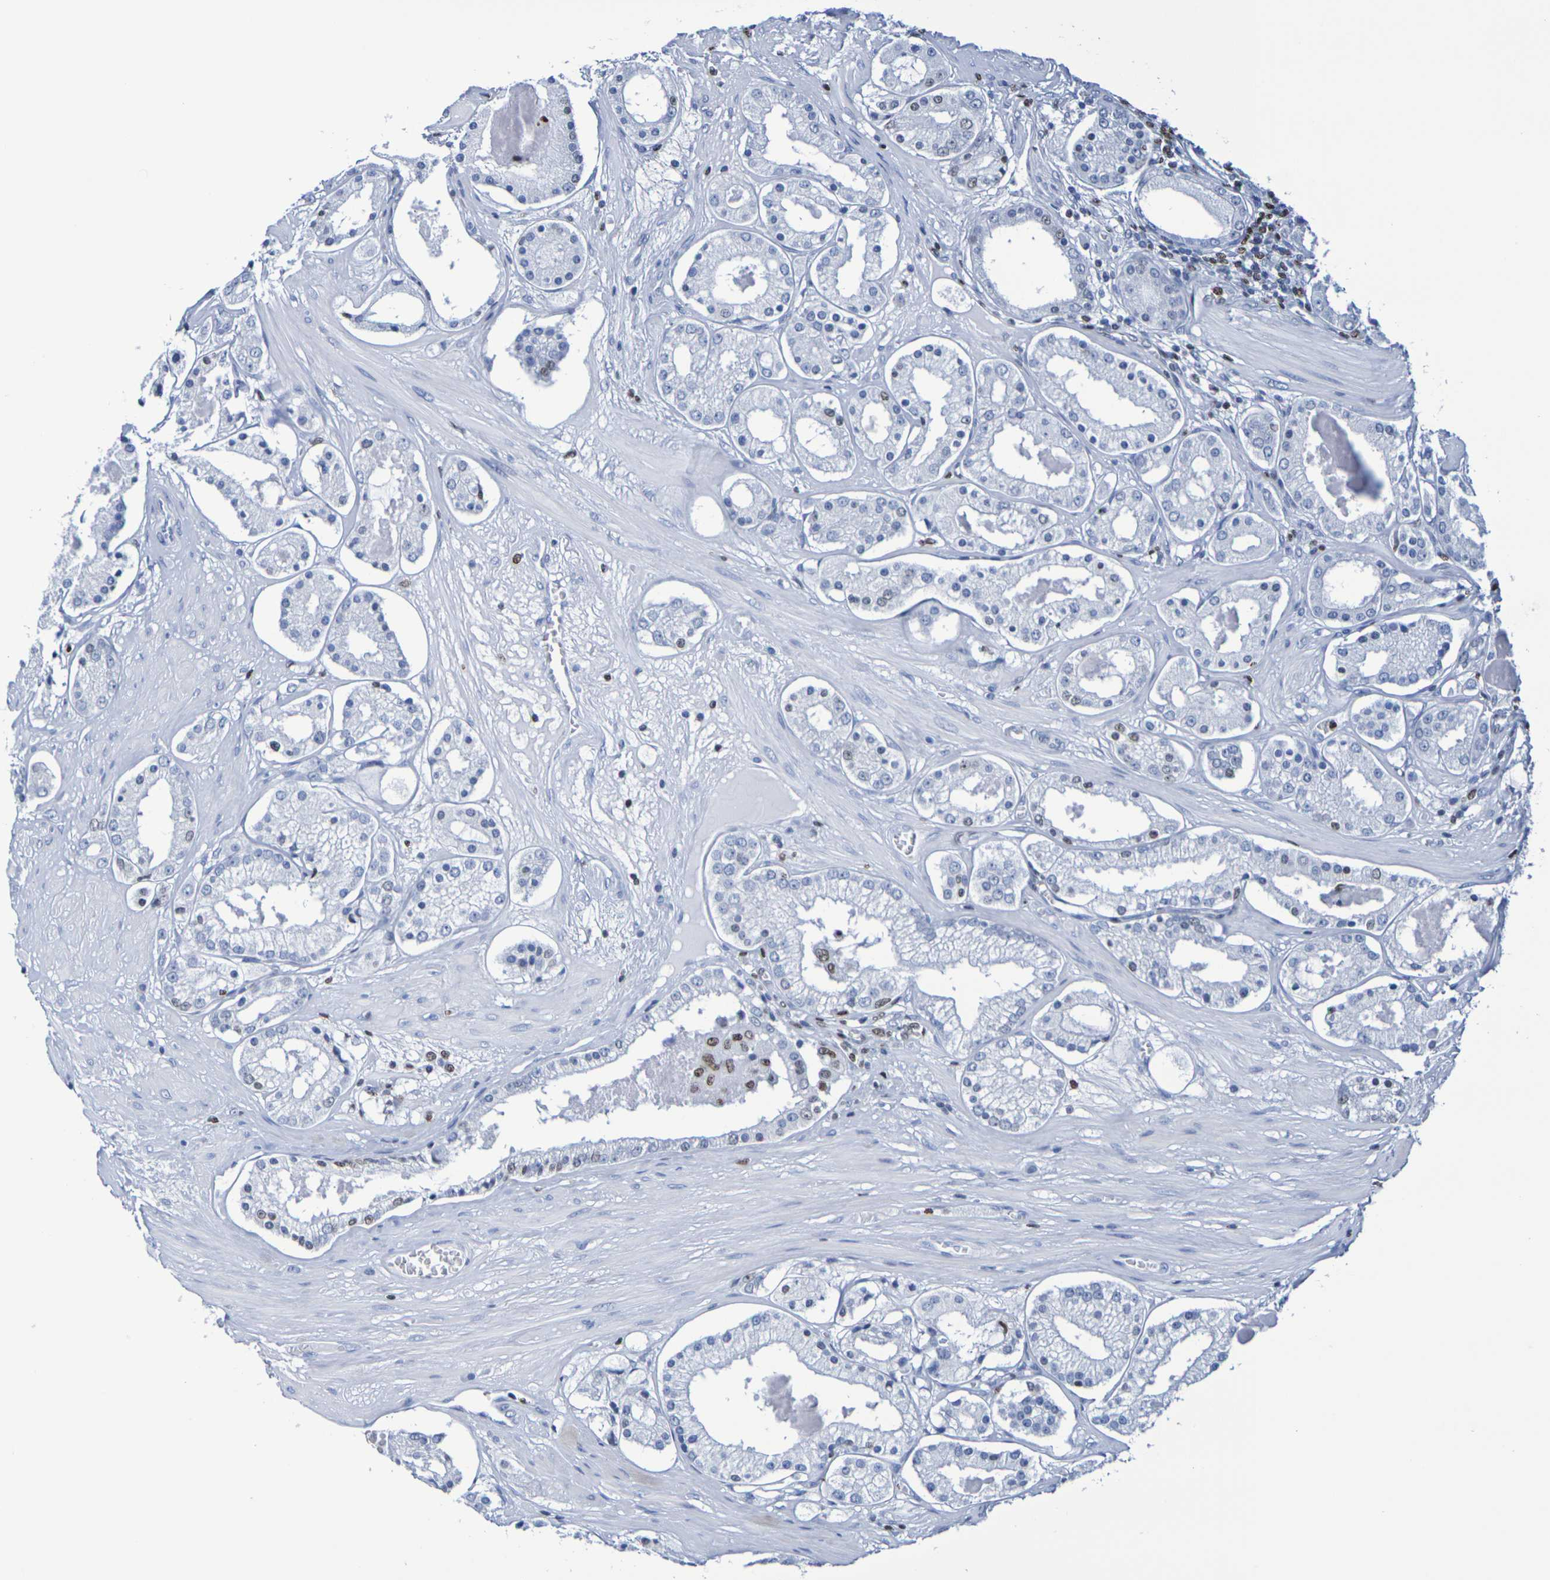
{"staining": {"intensity": "weak", "quantity": "<25%", "location": "nuclear"}, "tissue": "prostate cancer", "cell_type": "Tumor cells", "image_type": "cancer", "snomed": [{"axis": "morphology", "description": "Adenocarcinoma, High grade"}, {"axis": "topography", "description": "Prostate"}], "caption": "Image shows no significant protein expression in tumor cells of prostate cancer (high-grade adenocarcinoma).", "gene": "H1-5", "patient": {"sex": "male", "age": 66}}